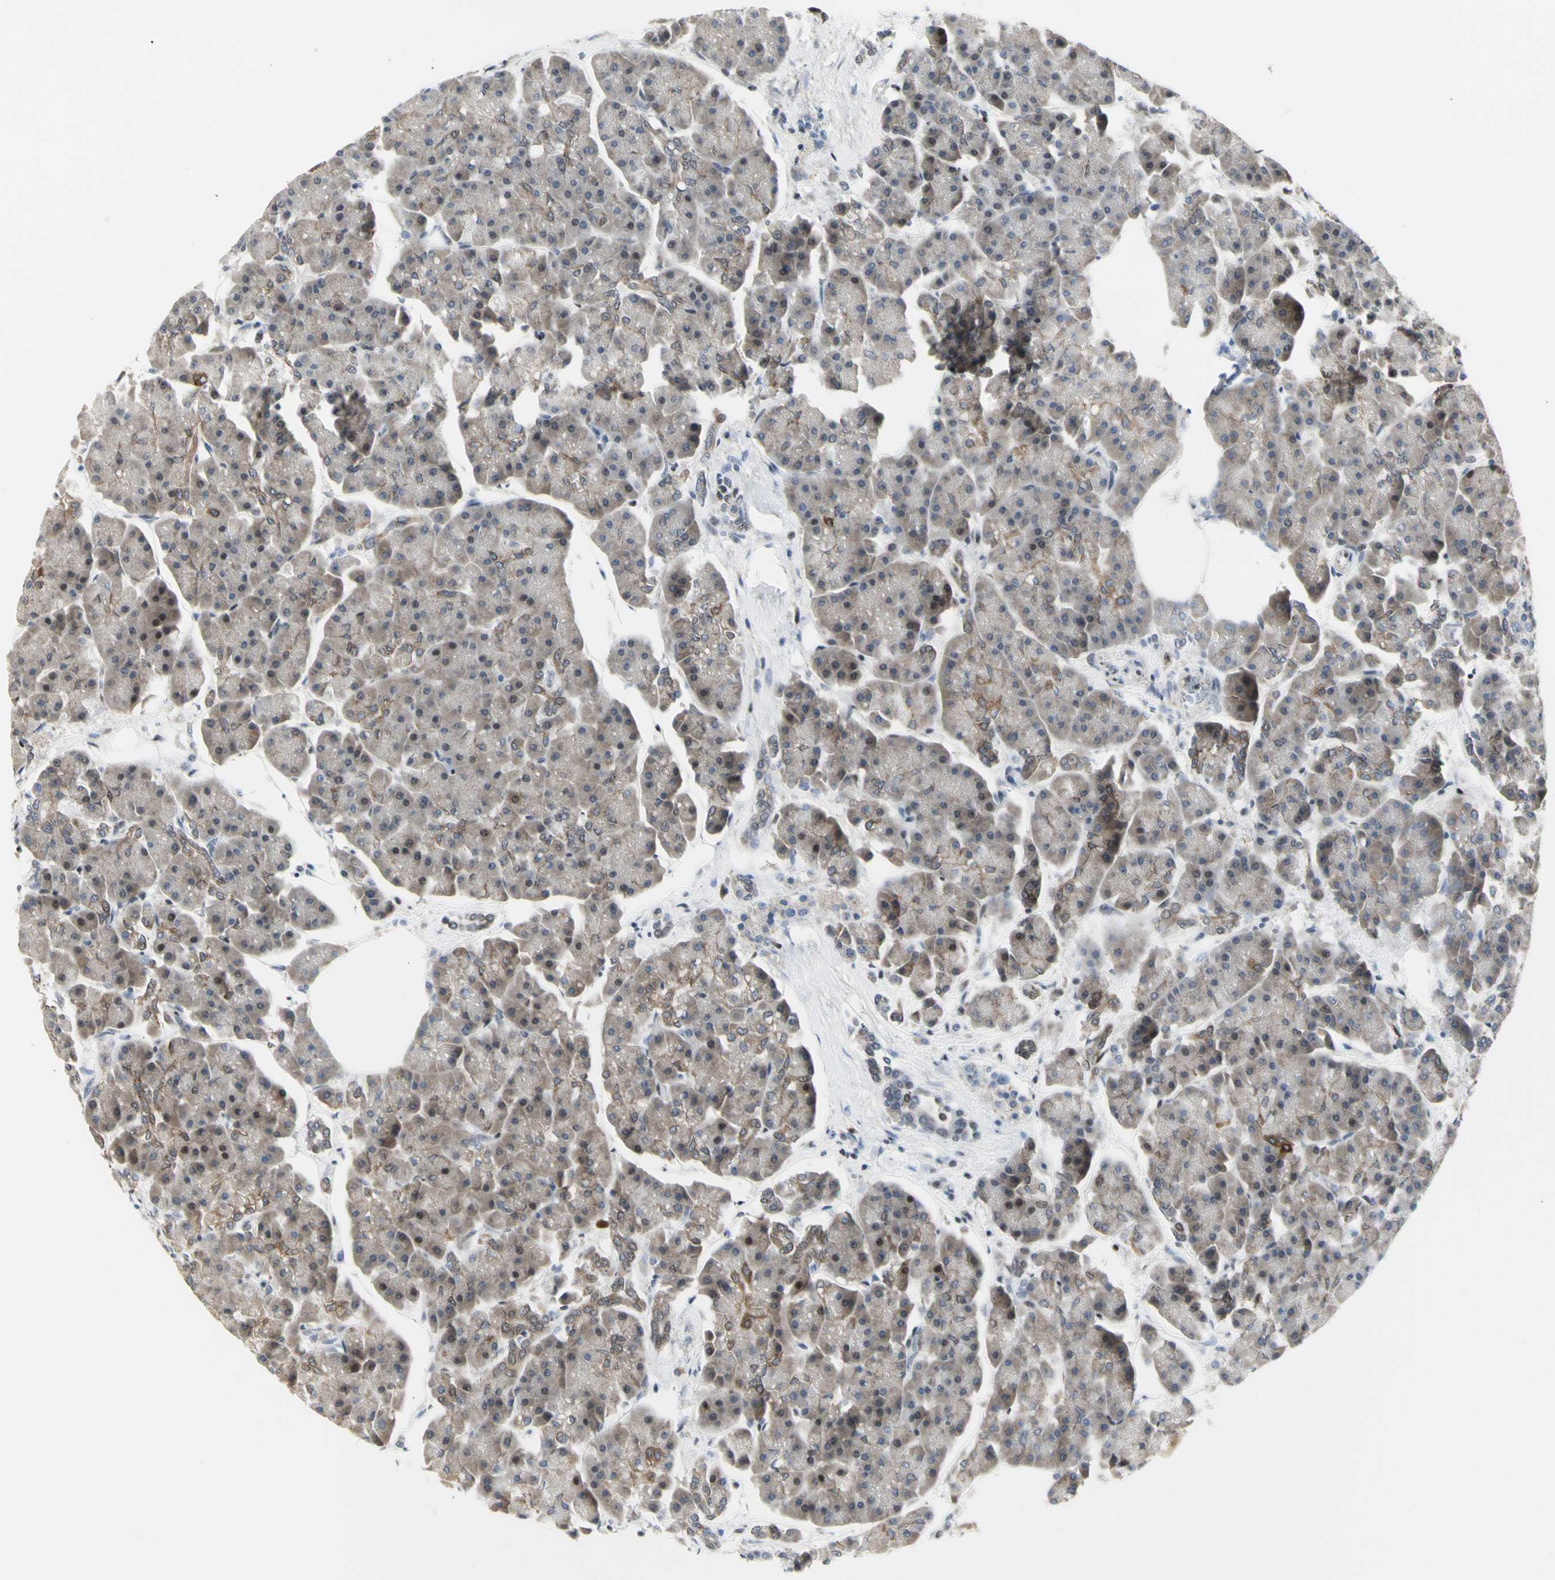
{"staining": {"intensity": "strong", "quantity": ">75%", "location": "cytoplasmic/membranous,nuclear"}, "tissue": "pancreas", "cell_type": "Exocrine glandular cells", "image_type": "normal", "snomed": [{"axis": "morphology", "description": "Normal tissue, NOS"}, {"axis": "topography", "description": "Pancreas"}], "caption": "Pancreas stained with immunohistochemistry shows strong cytoplasmic/membranous,nuclear staining in approximately >75% of exocrine glandular cells.", "gene": "DHRS7B", "patient": {"sex": "female", "age": 70}}